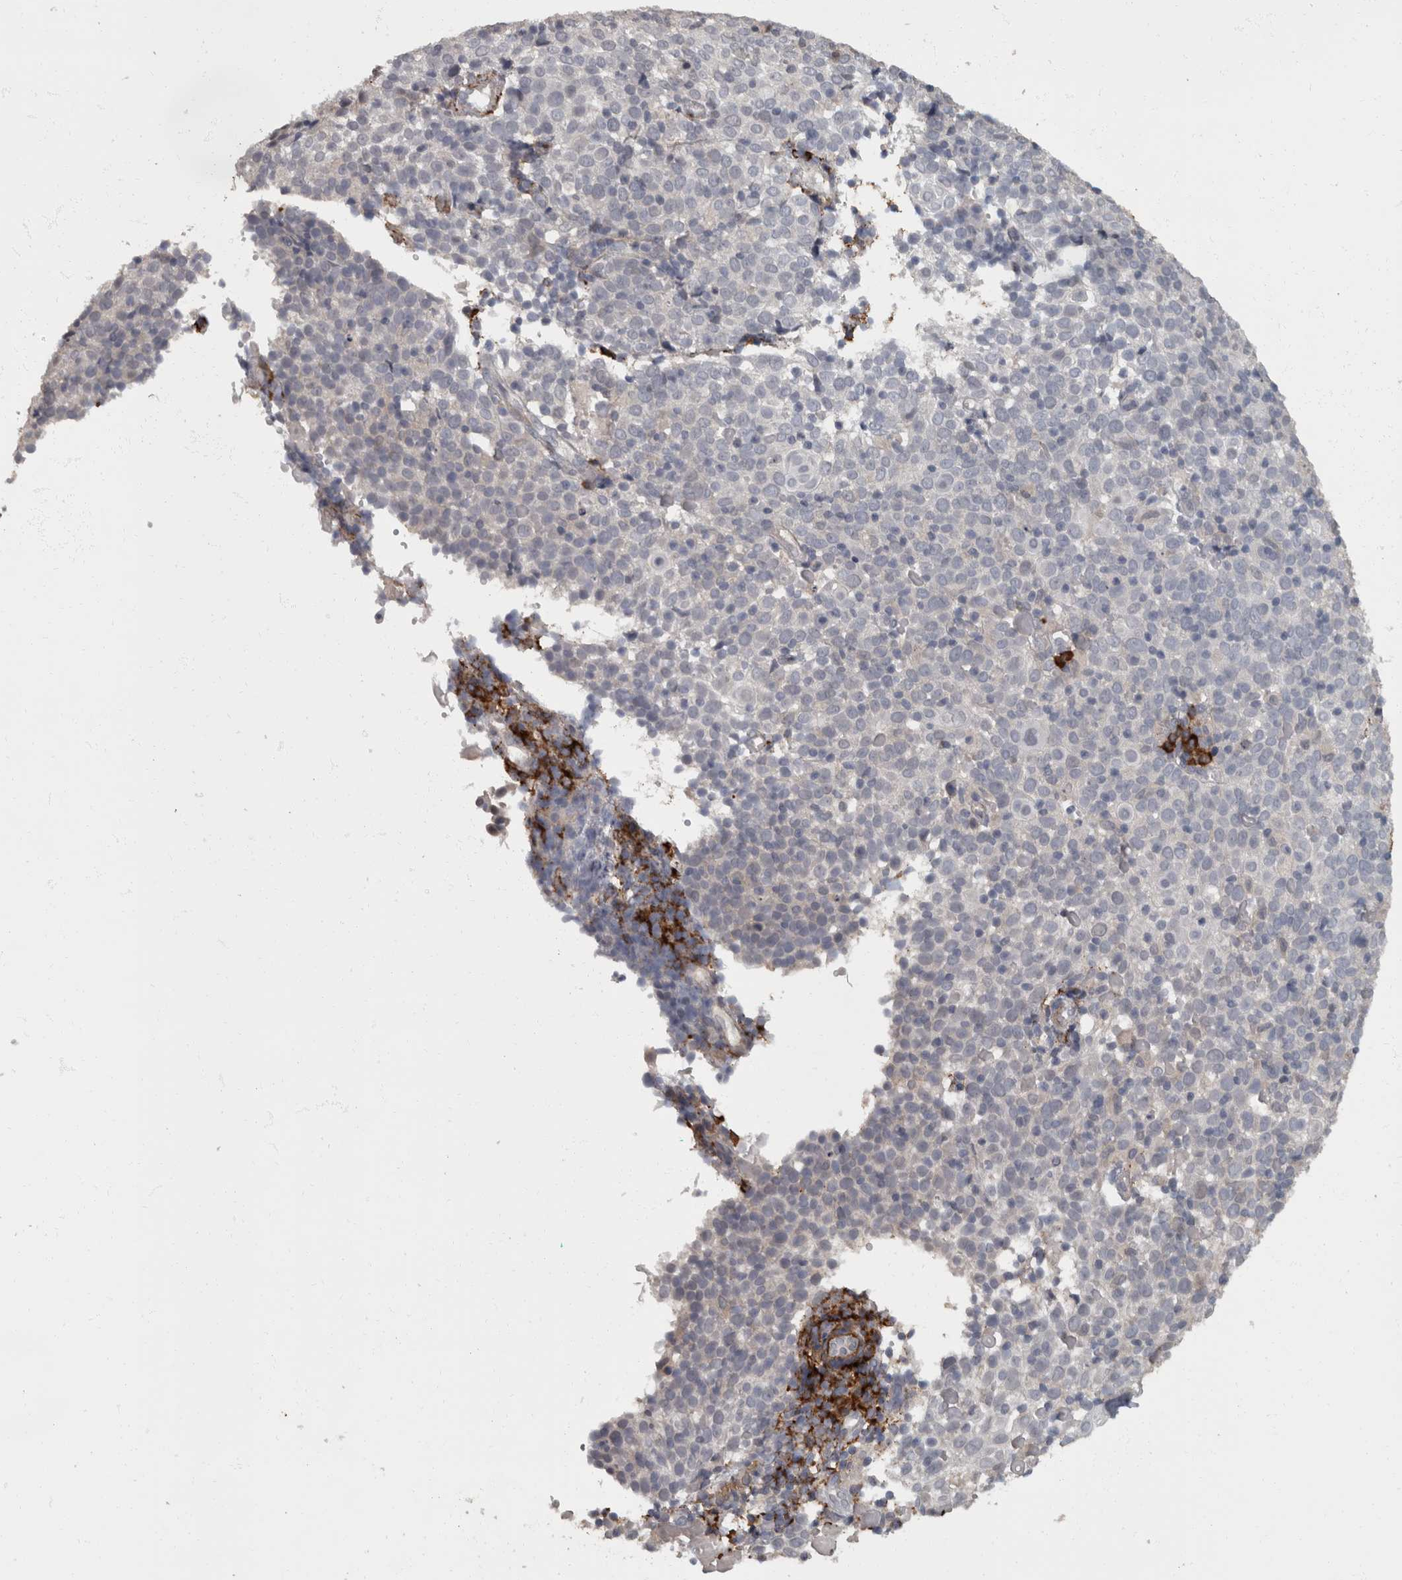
{"staining": {"intensity": "negative", "quantity": "none", "location": "none"}, "tissue": "cervical cancer", "cell_type": "Tumor cells", "image_type": "cancer", "snomed": [{"axis": "morphology", "description": "Squamous cell carcinoma, NOS"}, {"axis": "topography", "description": "Cervix"}], "caption": "DAB immunohistochemical staining of cervical cancer (squamous cell carcinoma) demonstrates no significant staining in tumor cells.", "gene": "MASTL", "patient": {"sex": "female", "age": 74}}